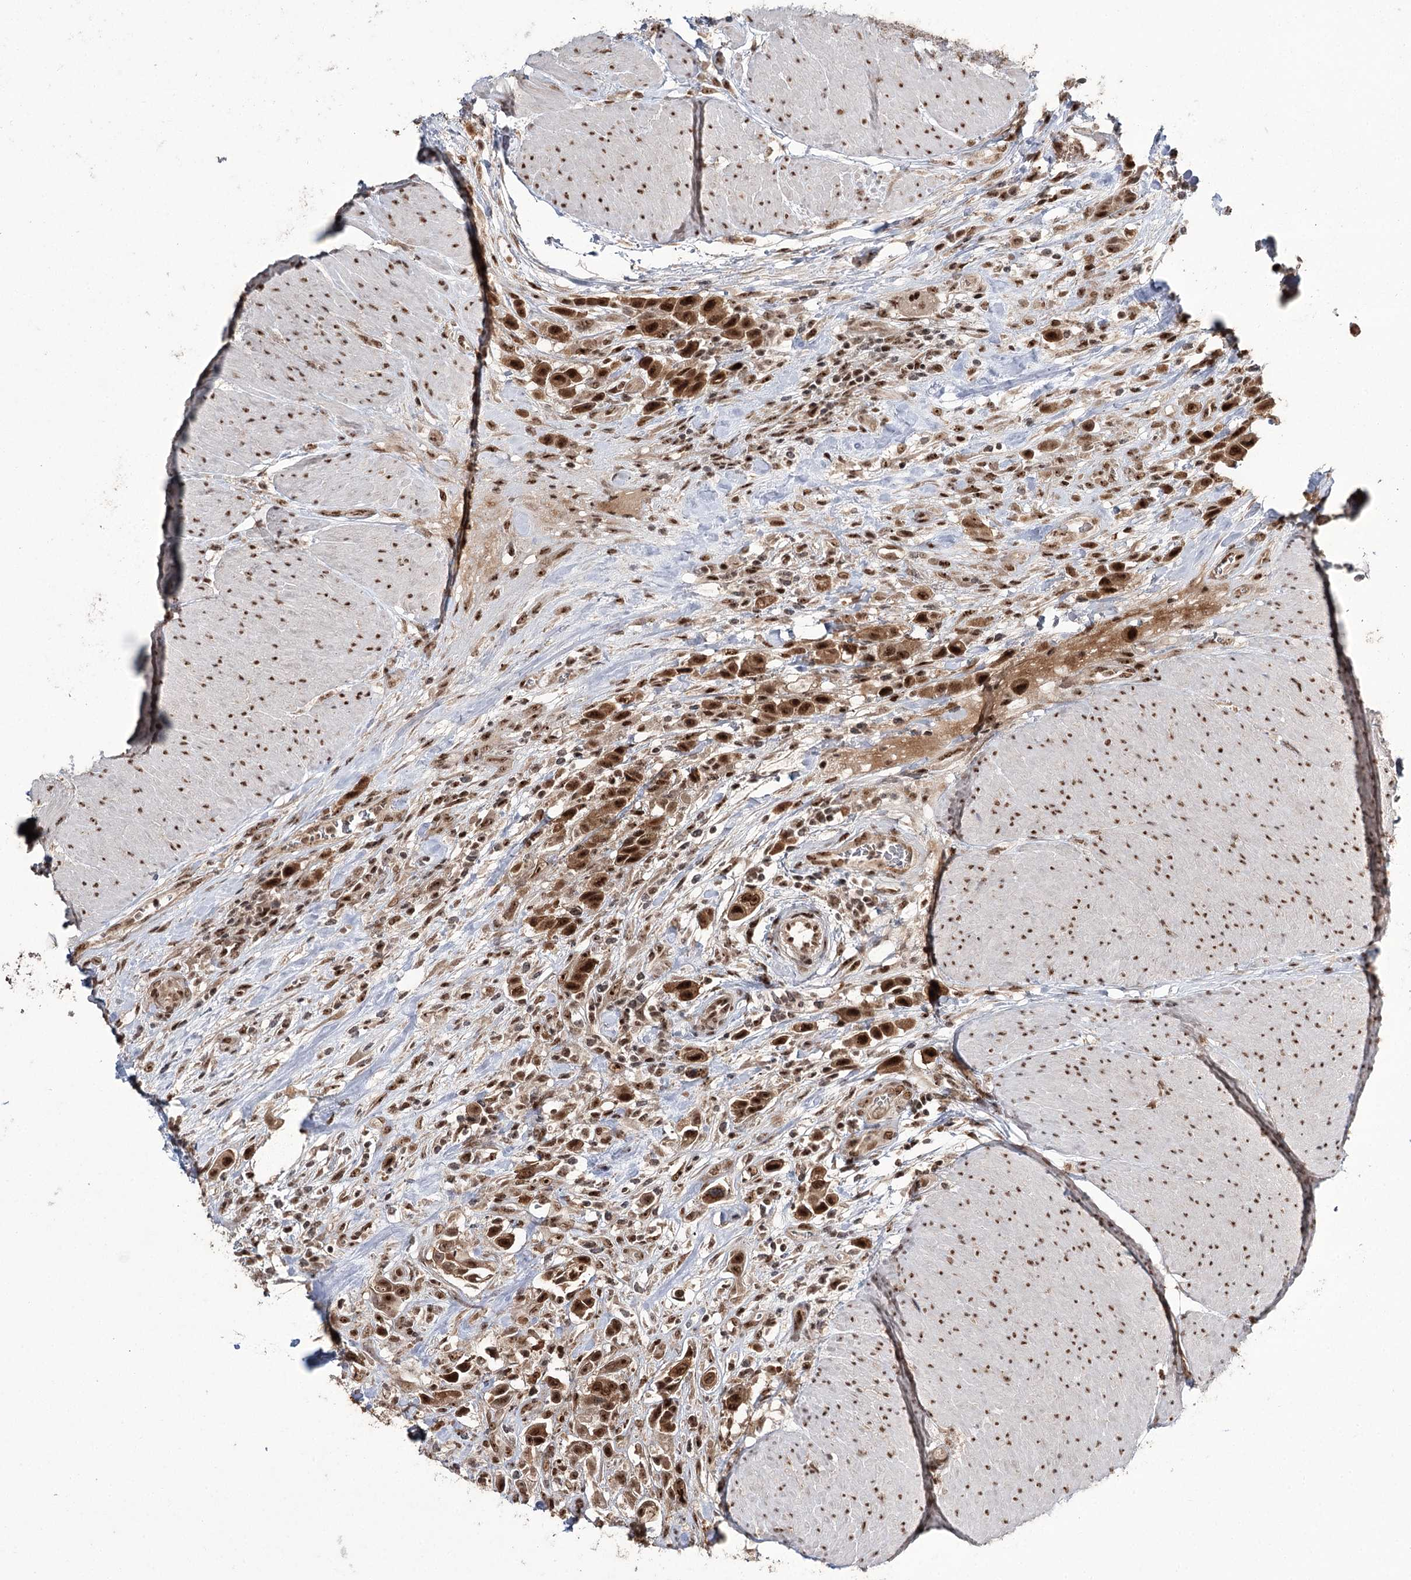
{"staining": {"intensity": "strong", "quantity": ">75%", "location": "nuclear"}, "tissue": "urothelial cancer", "cell_type": "Tumor cells", "image_type": "cancer", "snomed": [{"axis": "morphology", "description": "Urothelial carcinoma, High grade"}, {"axis": "topography", "description": "Urinary bladder"}], "caption": "This photomicrograph demonstrates immunohistochemistry staining of human urothelial cancer, with high strong nuclear staining in approximately >75% of tumor cells.", "gene": "ERCC3", "patient": {"sex": "male", "age": 50}}